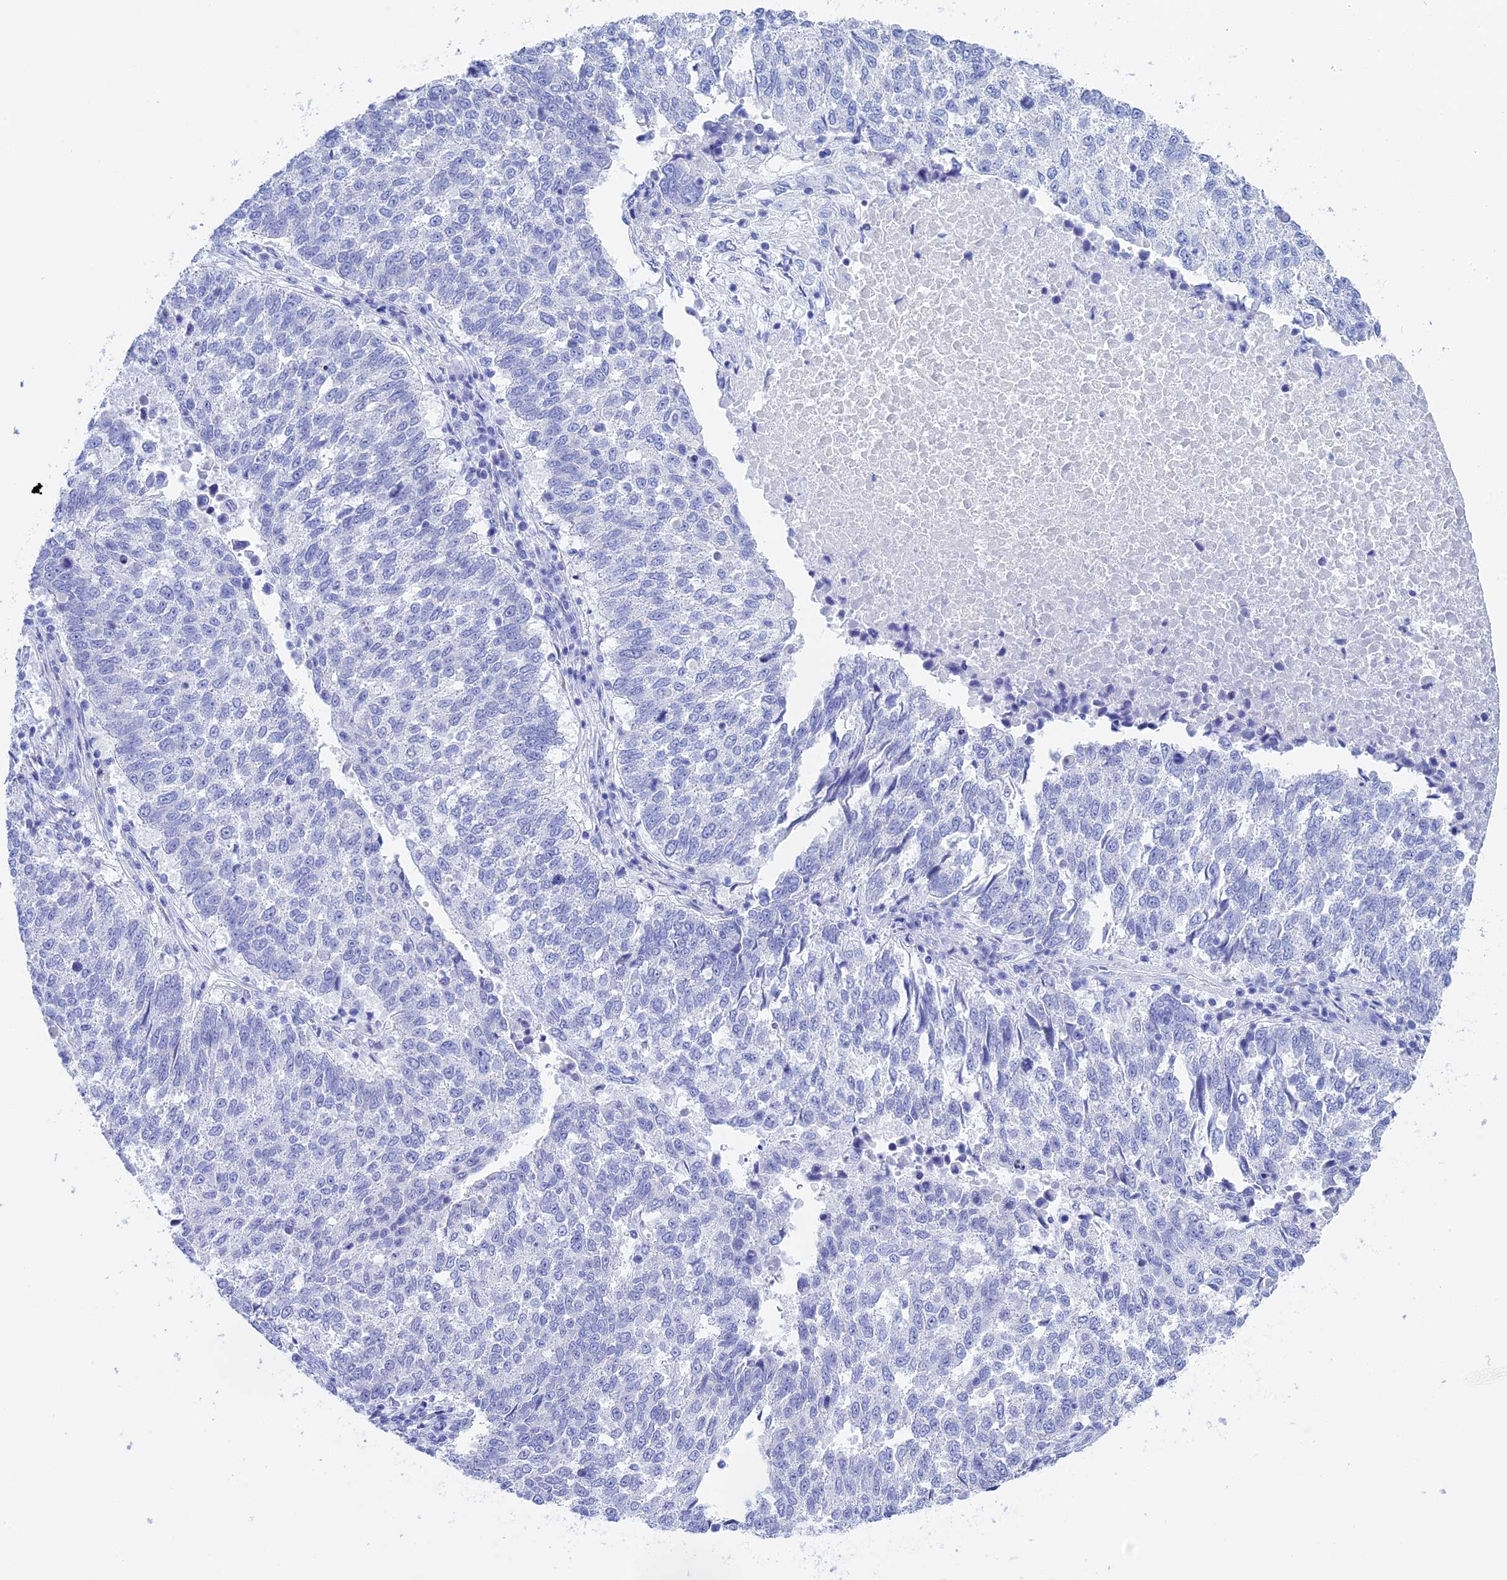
{"staining": {"intensity": "negative", "quantity": "none", "location": "none"}, "tissue": "lung cancer", "cell_type": "Tumor cells", "image_type": "cancer", "snomed": [{"axis": "morphology", "description": "Squamous cell carcinoma, NOS"}, {"axis": "topography", "description": "Lung"}], "caption": "DAB (3,3'-diaminobenzidine) immunohistochemical staining of human lung squamous cell carcinoma displays no significant expression in tumor cells. (IHC, brightfield microscopy, high magnification).", "gene": "TEX101", "patient": {"sex": "male", "age": 73}}